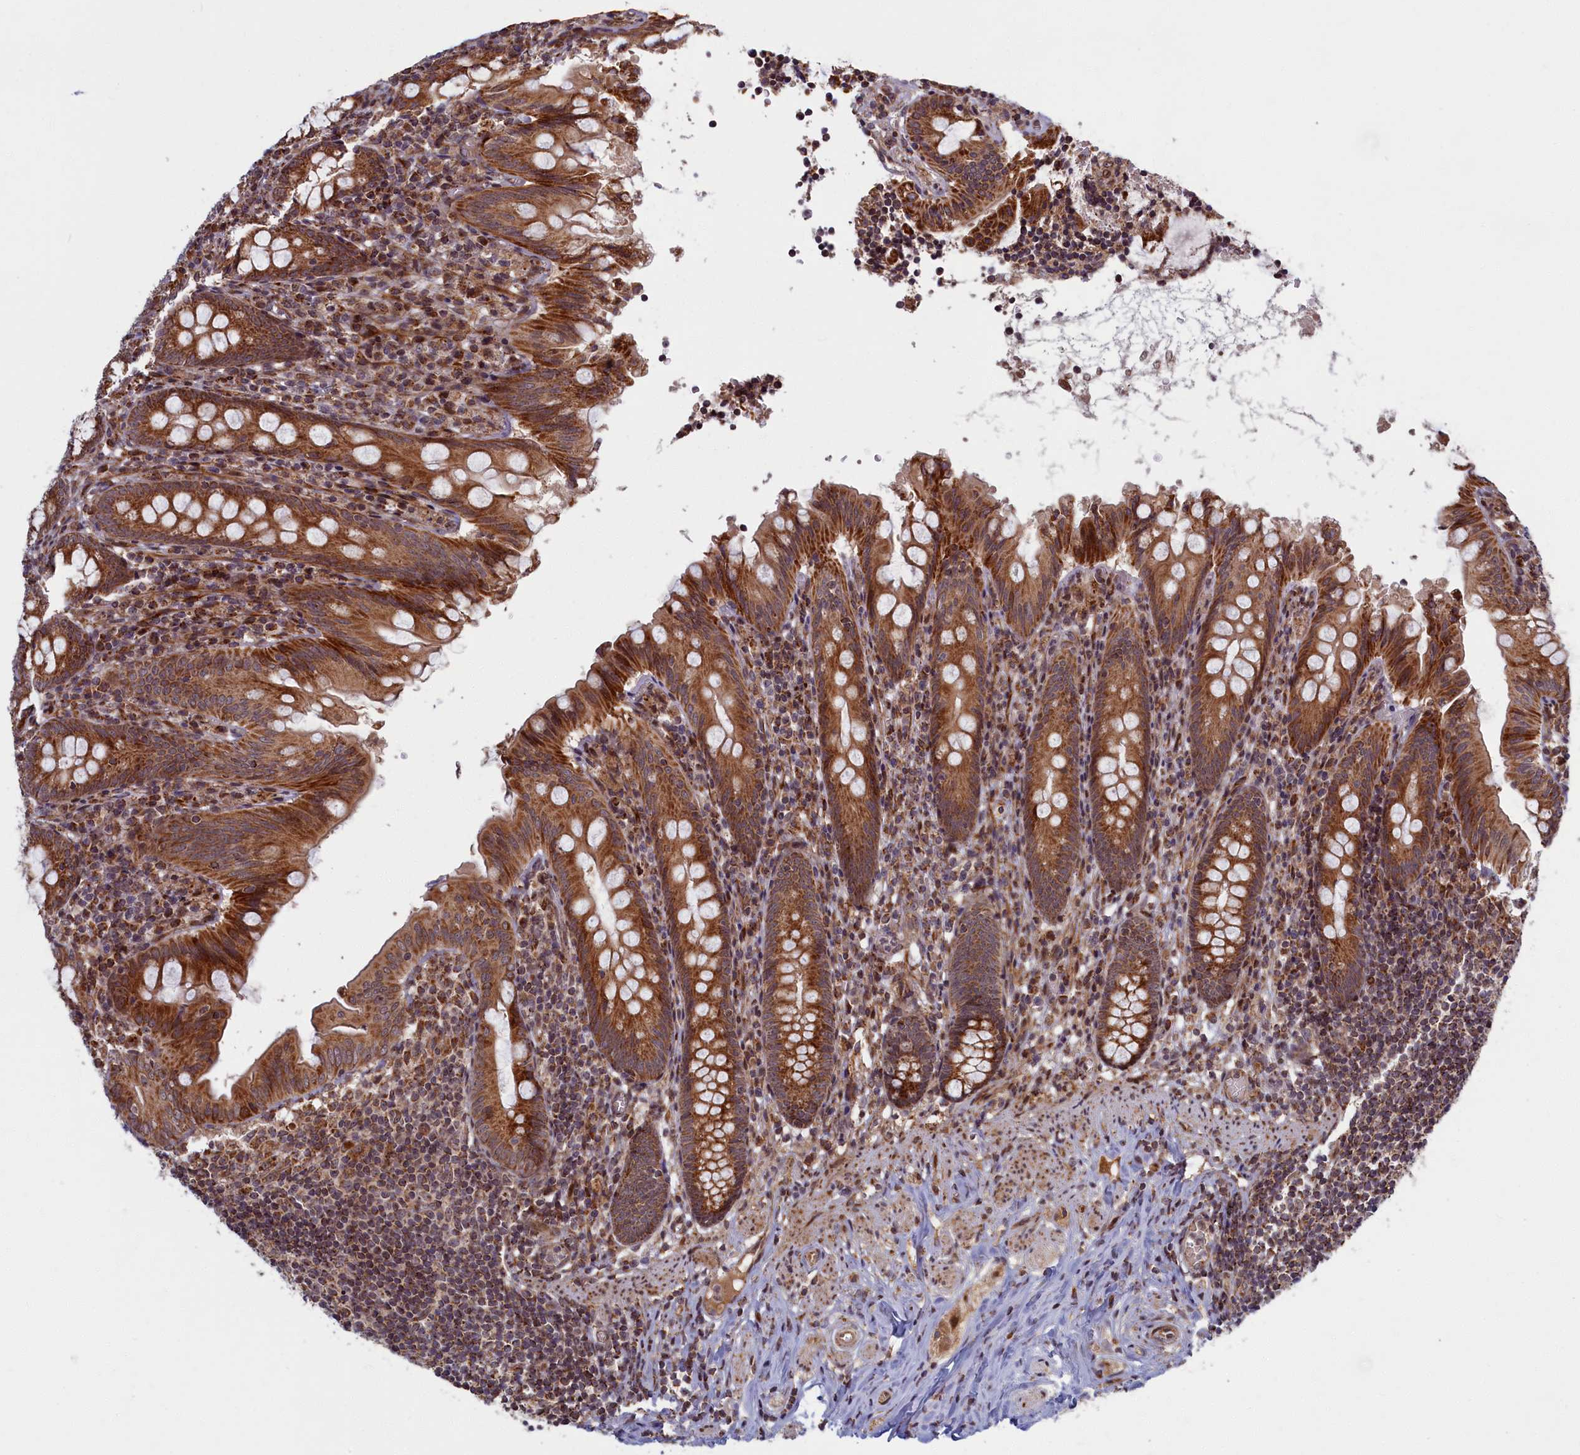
{"staining": {"intensity": "strong", "quantity": ">75%", "location": "cytoplasmic/membranous"}, "tissue": "appendix", "cell_type": "Glandular cells", "image_type": "normal", "snomed": [{"axis": "morphology", "description": "Normal tissue, NOS"}, {"axis": "topography", "description": "Appendix"}], "caption": "Immunohistochemistry (IHC) of normal appendix demonstrates high levels of strong cytoplasmic/membranous staining in about >75% of glandular cells. (DAB (3,3'-diaminobenzidine) IHC with brightfield microscopy, high magnification).", "gene": "PLA2G10", "patient": {"sex": "male", "age": 55}}